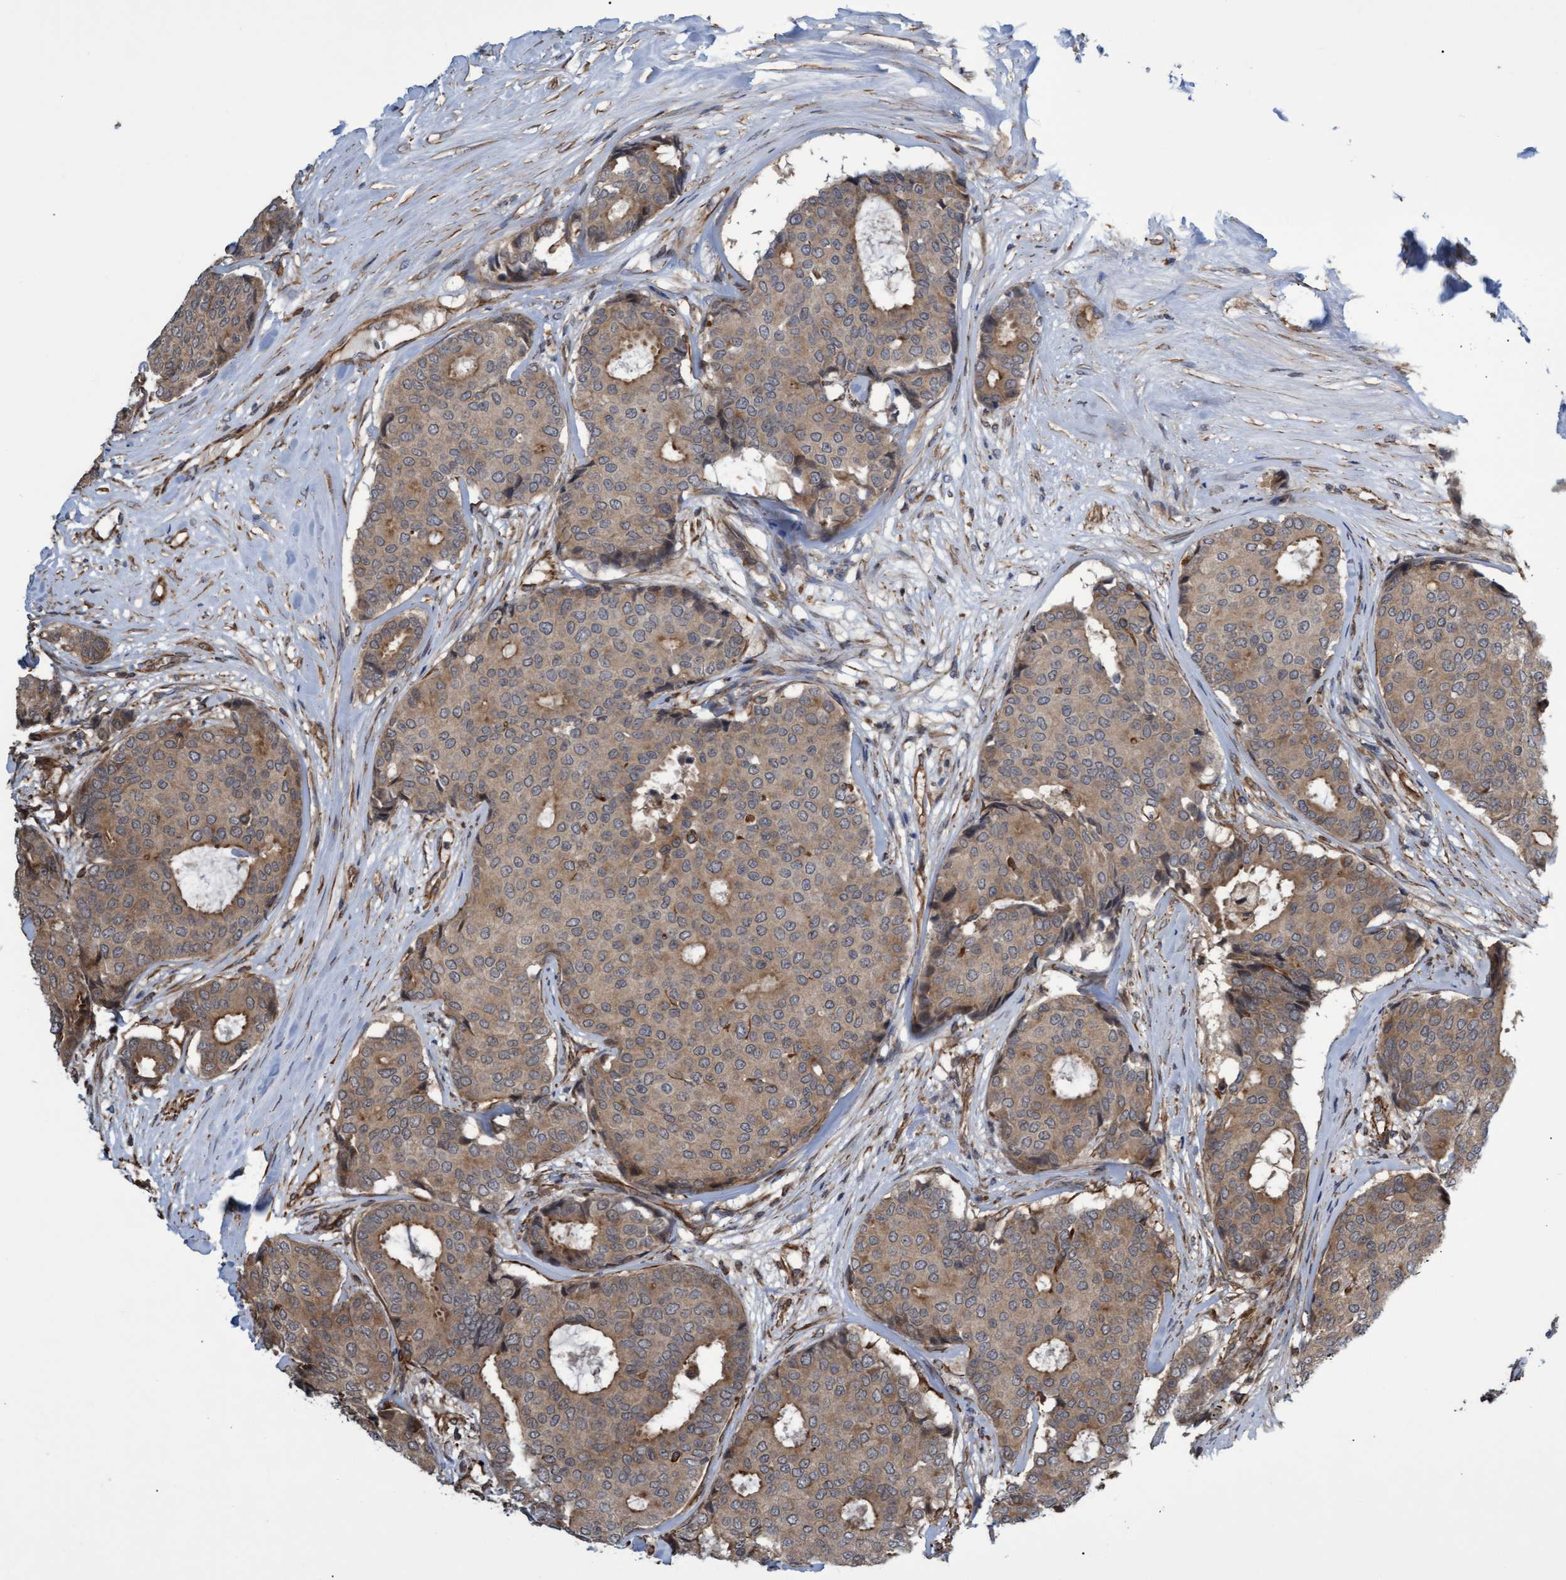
{"staining": {"intensity": "moderate", "quantity": ">75%", "location": "cytoplasmic/membranous"}, "tissue": "breast cancer", "cell_type": "Tumor cells", "image_type": "cancer", "snomed": [{"axis": "morphology", "description": "Duct carcinoma"}, {"axis": "topography", "description": "Breast"}], "caption": "Human invasive ductal carcinoma (breast) stained with a protein marker reveals moderate staining in tumor cells.", "gene": "TNFRSF10B", "patient": {"sex": "female", "age": 75}}